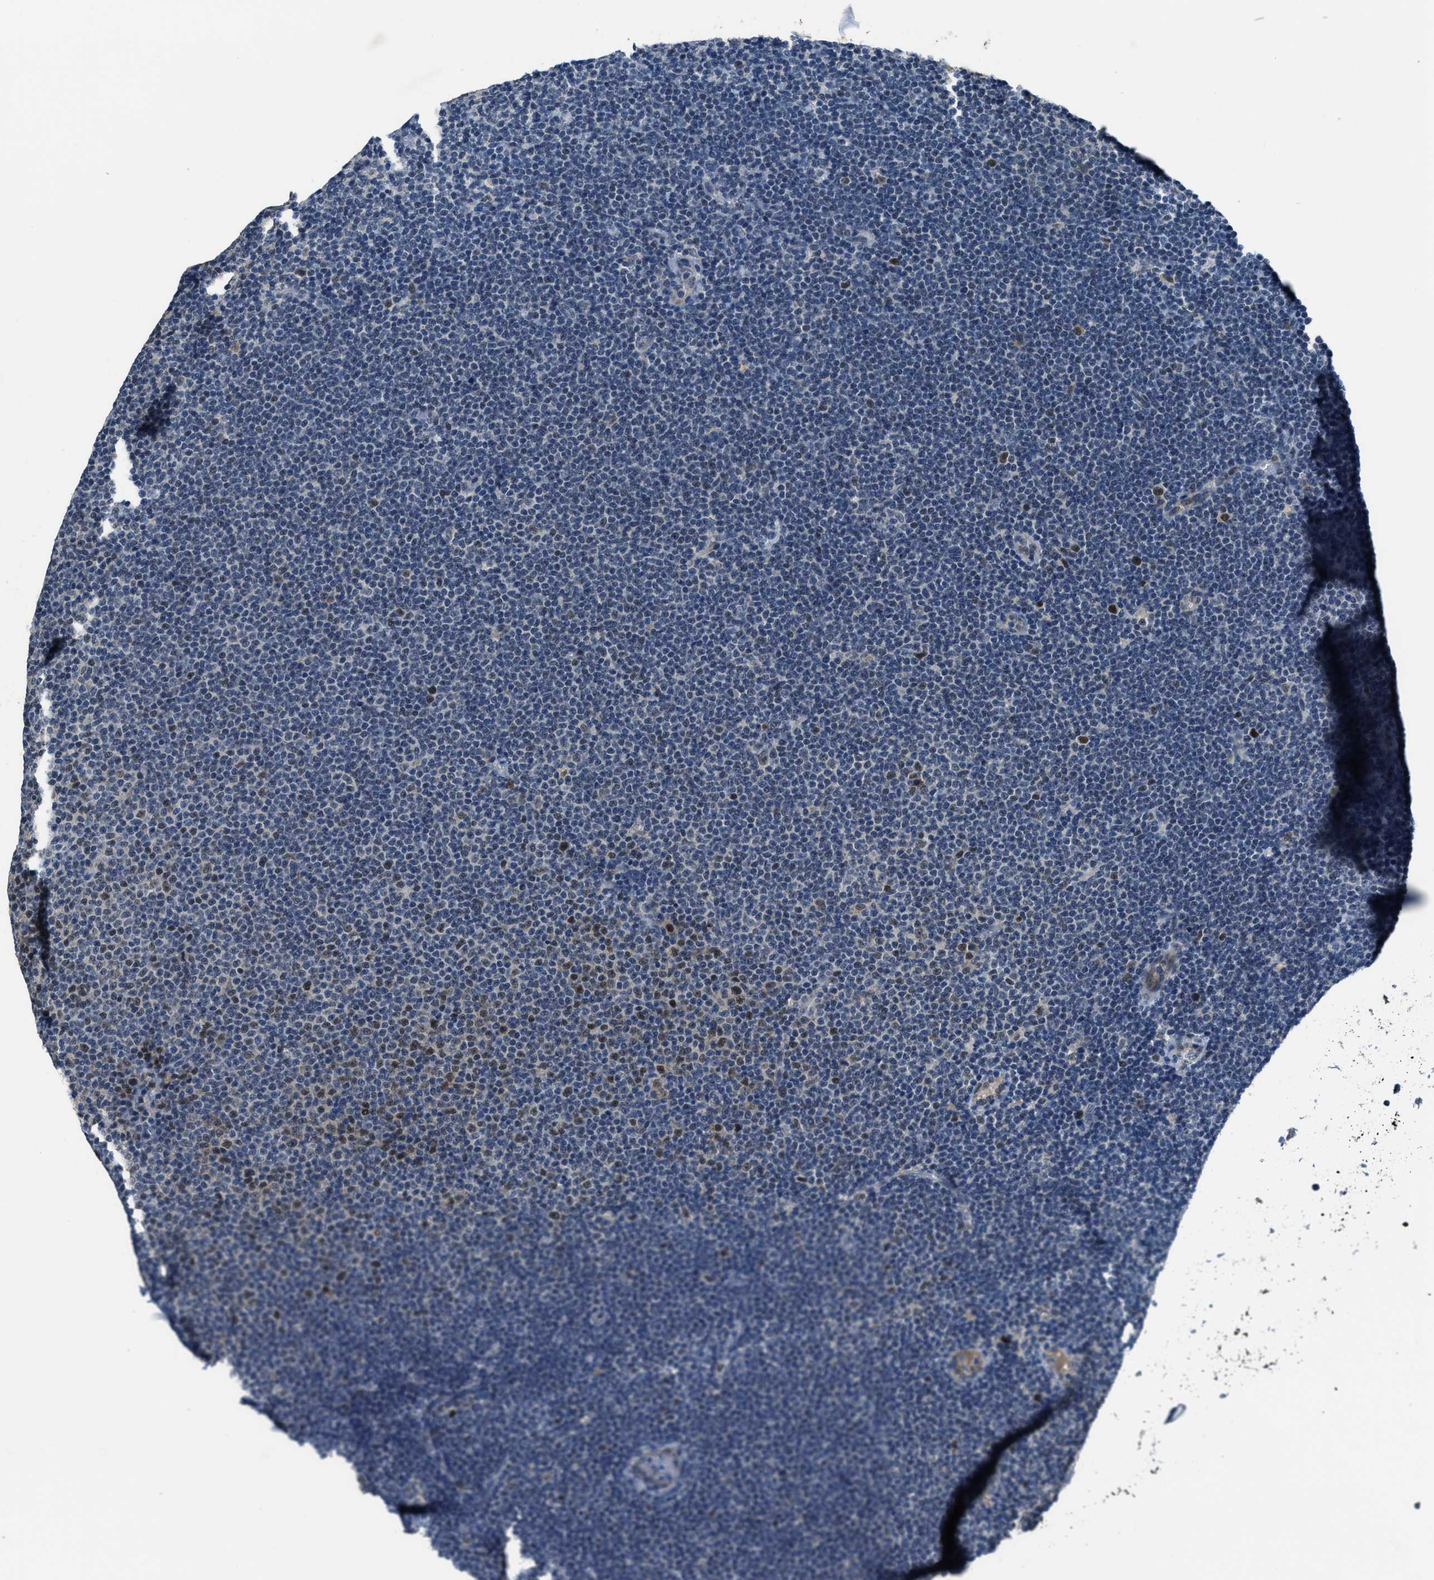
{"staining": {"intensity": "weak", "quantity": "<25%", "location": "nuclear"}, "tissue": "lymphoma", "cell_type": "Tumor cells", "image_type": "cancer", "snomed": [{"axis": "morphology", "description": "Malignant lymphoma, non-Hodgkin's type, Low grade"}, {"axis": "topography", "description": "Lymph node"}], "caption": "Immunohistochemistry (IHC) image of neoplastic tissue: lymphoma stained with DAB (3,3'-diaminobenzidine) demonstrates no significant protein expression in tumor cells.", "gene": "DUSP19", "patient": {"sex": "female", "age": 53}}